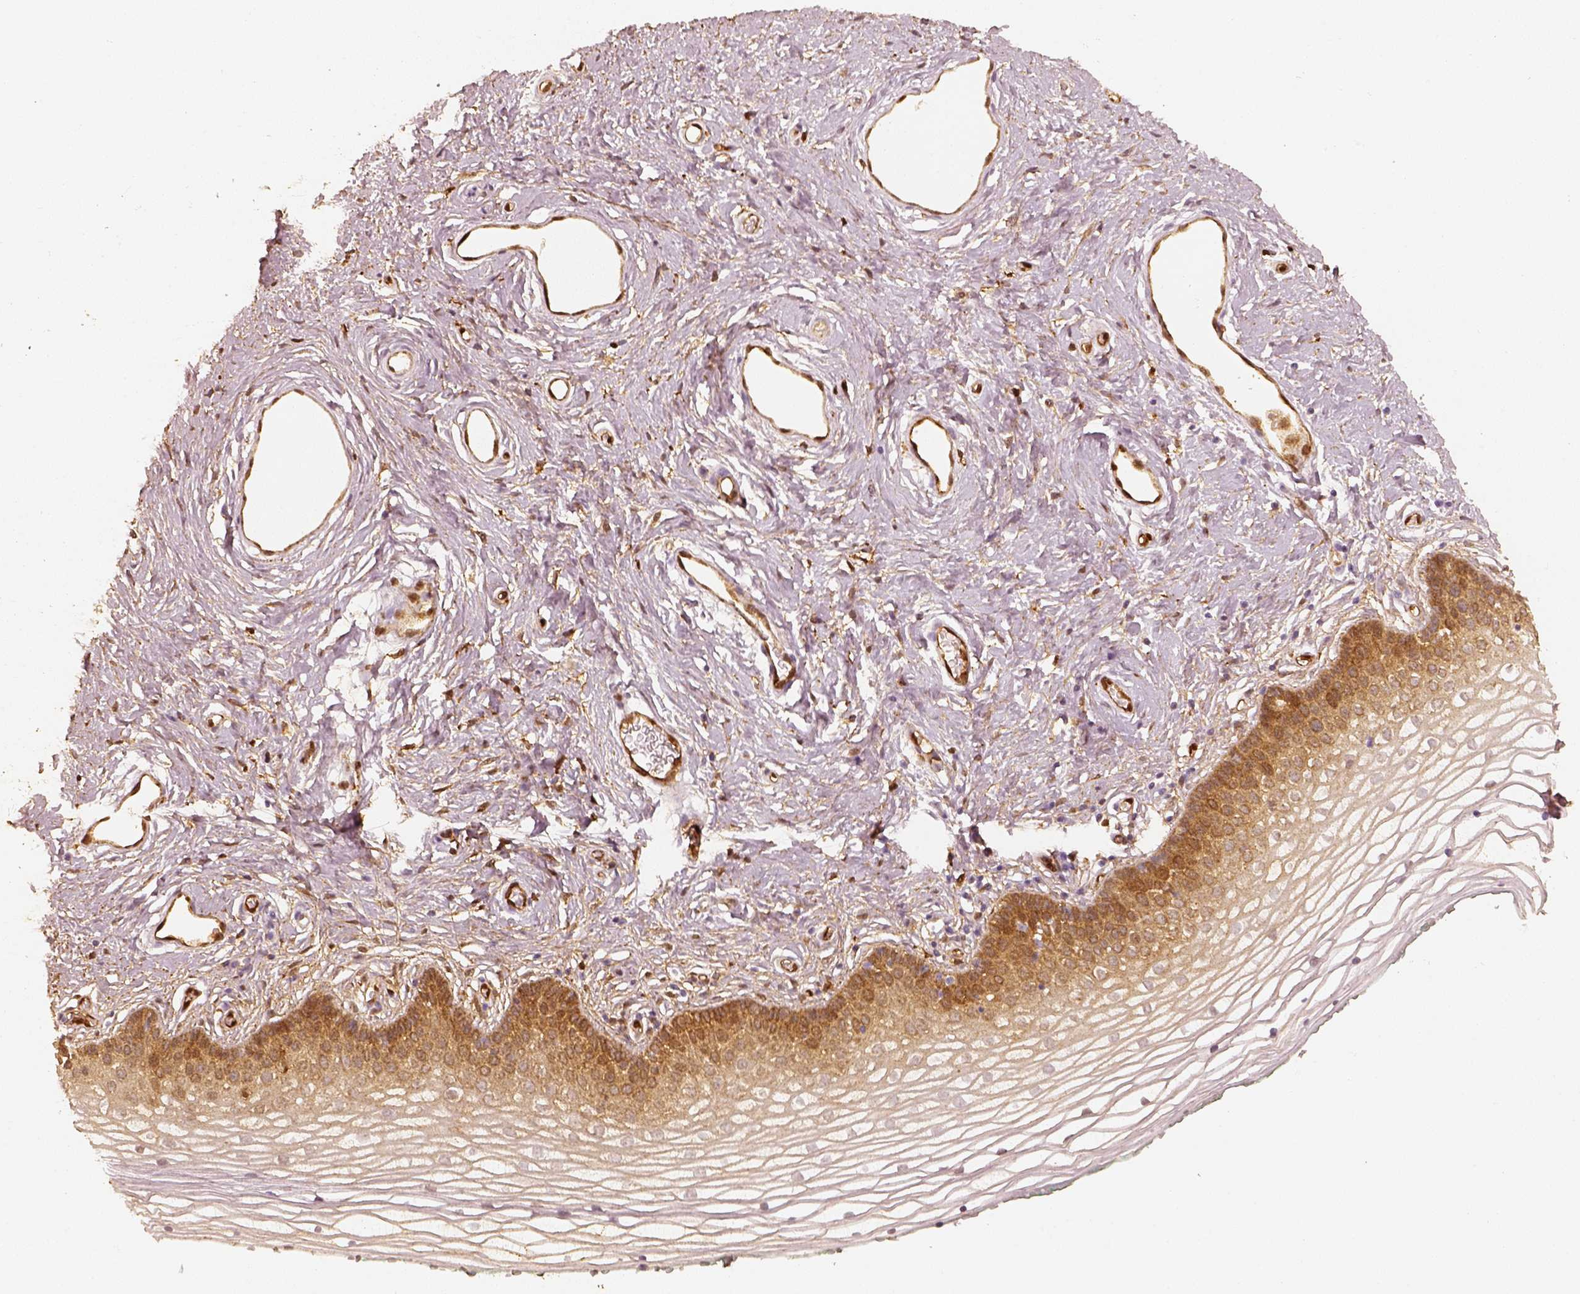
{"staining": {"intensity": "moderate", "quantity": "25%-75%", "location": "cytoplasmic/membranous"}, "tissue": "vagina", "cell_type": "Squamous epithelial cells", "image_type": "normal", "snomed": [{"axis": "morphology", "description": "Normal tissue, NOS"}, {"axis": "topography", "description": "Vagina"}], "caption": "Vagina was stained to show a protein in brown. There is medium levels of moderate cytoplasmic/membranous staining in about 25%-75% of squamous epithelial cells.", "gene": "FSCN1", "patient": {"sex": "female", "age": 36}}